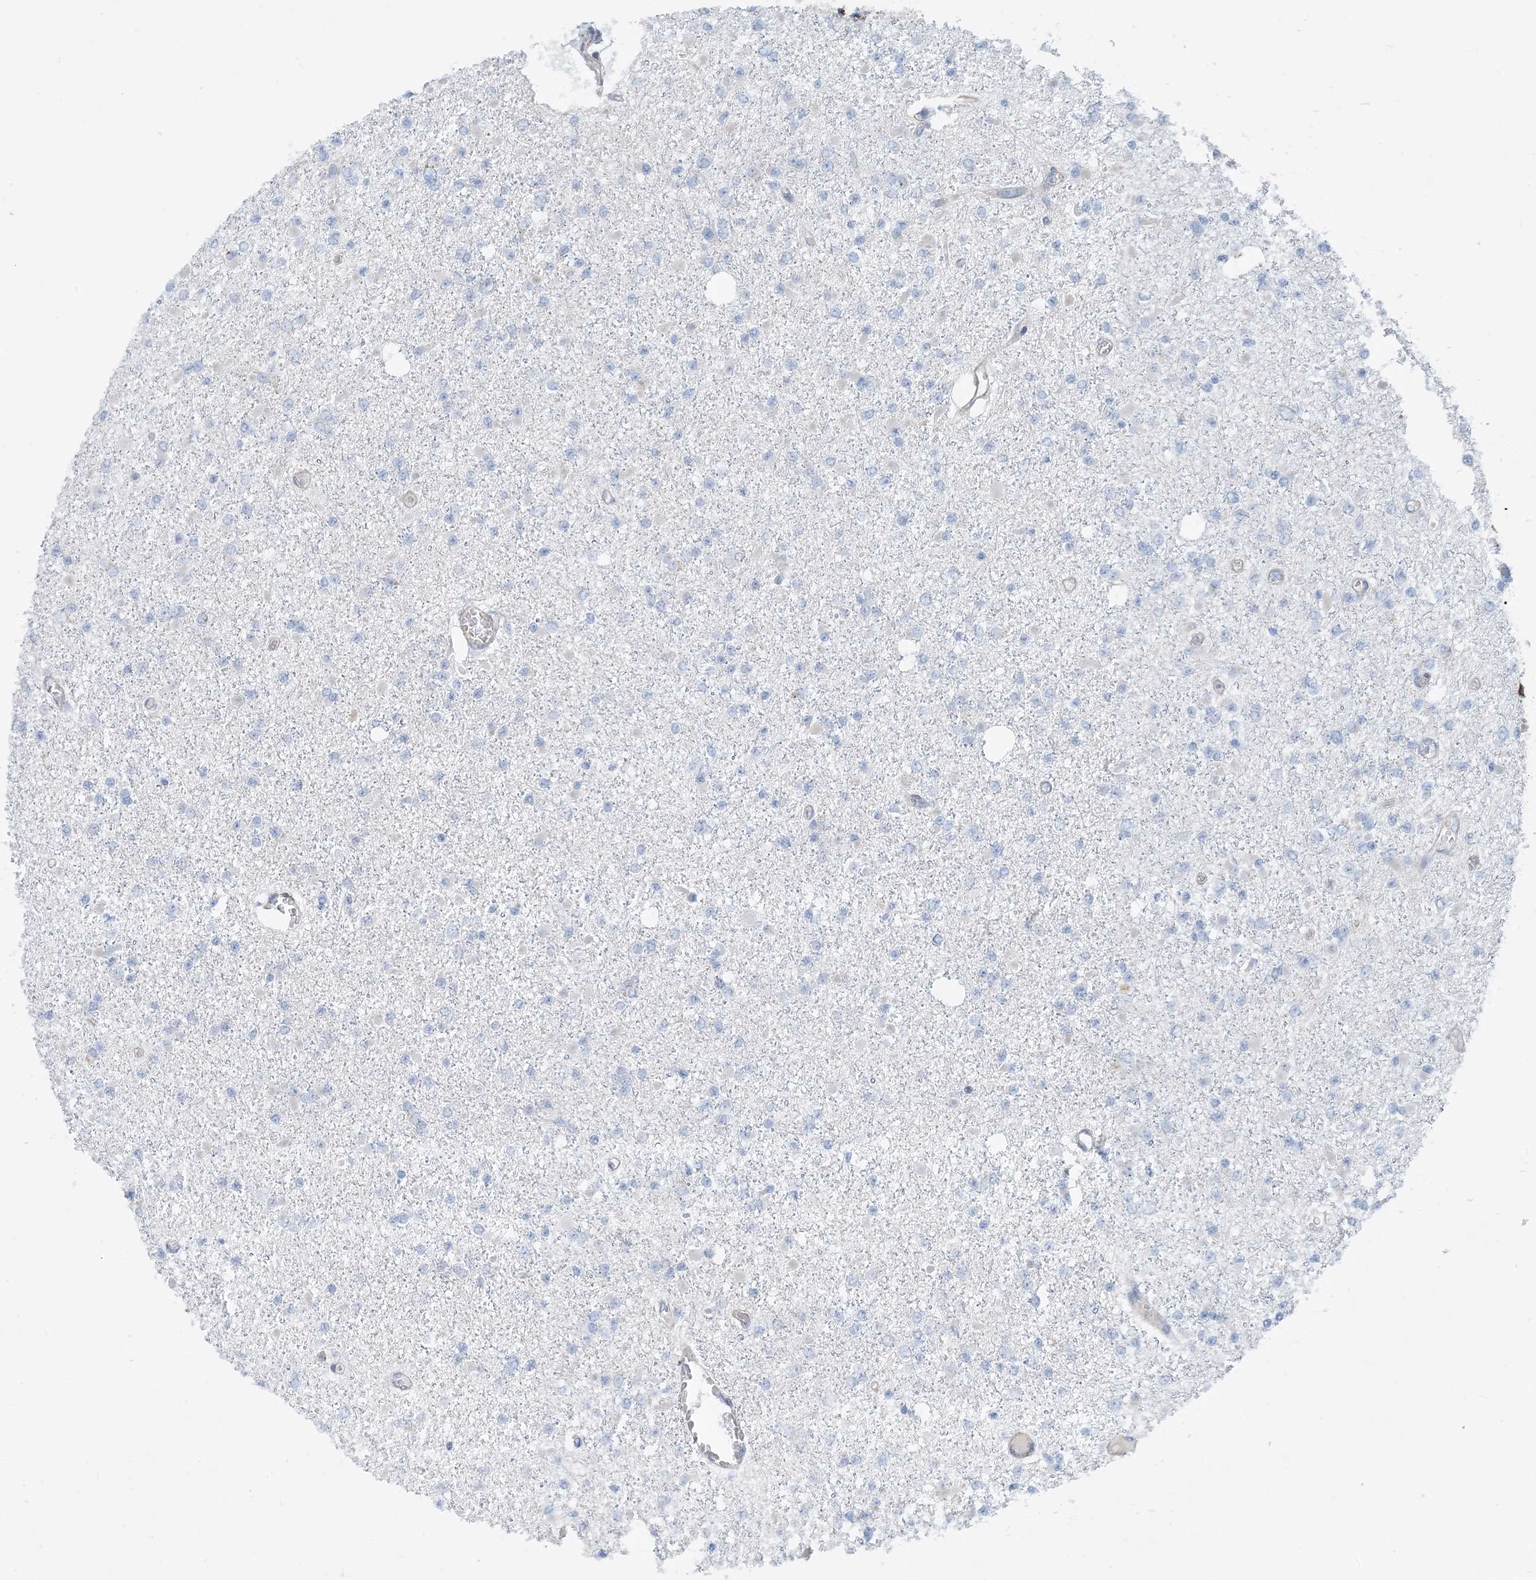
{"staining": {"intensity": "negative", "quantity": "none", "location": "none"}, "tissue": "glioma", "cell_type": "Tumor cells", "image_type": "cancer", "snomed": [{"axis": "morphology", "description": "Glioma, malignant, Low grade"}, {"axis": "topography", "description": "Brain"}], "caption": "Tumor cells are negative for protein expression in human low-grade glioma (malignant).", "gene": "PCDHGA1", "patient": {"sex": "female", "age": 22}}